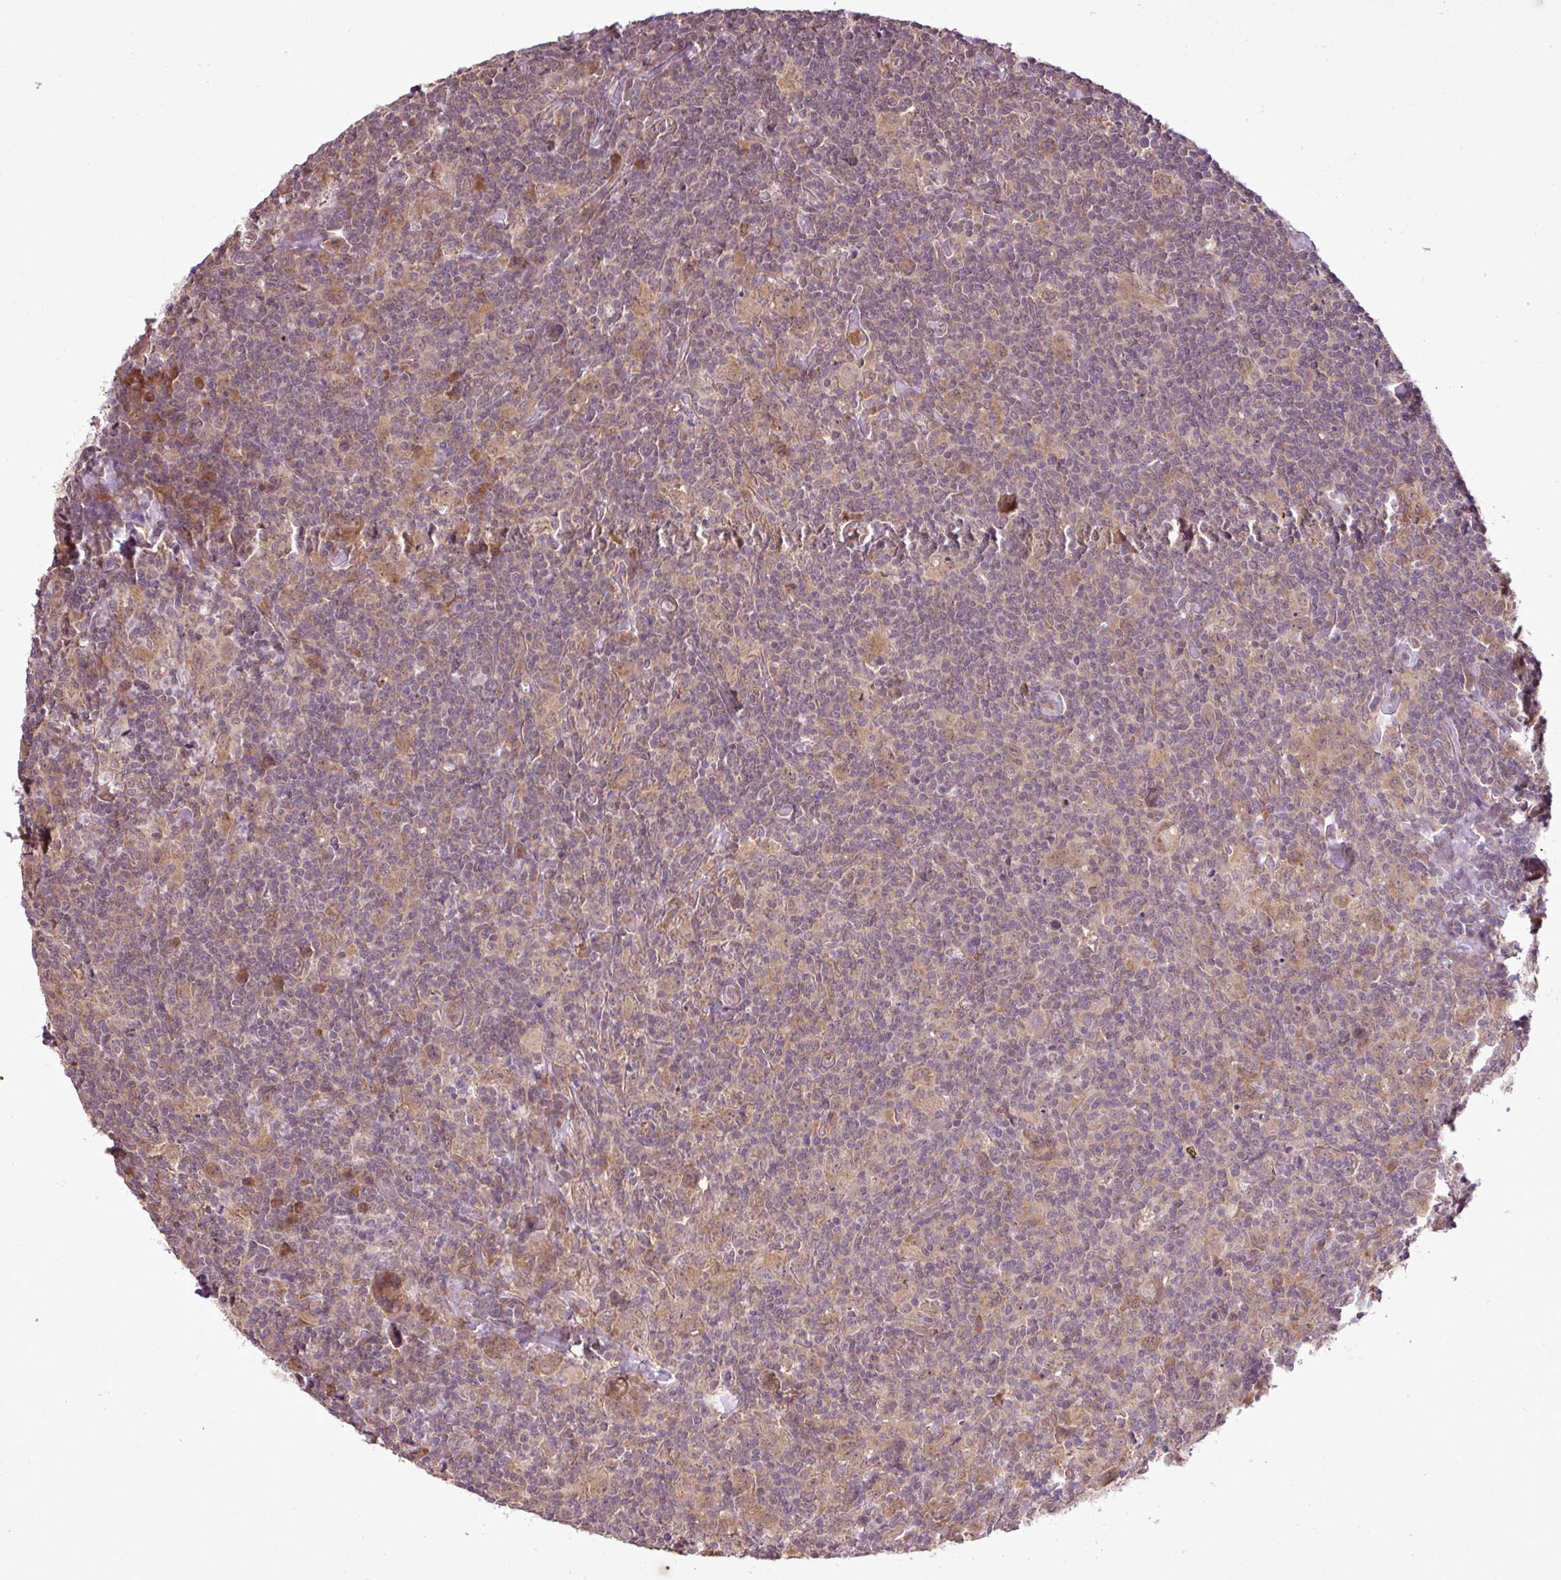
{"staining": {"intensity": "weak", "quantity": "25%-75%", "location": "cytoplasmic/membranous"}, "tissue": "lymphoma", "cell_type": "Tumor cells", "image_type": "cancer", "snomed": [{"axis": "morphology", "description": "Hodgkin's disease, NOS"}, {"axis": "topography", "description": "Lymph node"}], "caption": "This image exhibits lymphoma stained with IHC to label a protein in brown. The cytoplasmic/membranous of tumor cells show weak positivity for the protein. Nuclei are counter-stained blue.", "gene": "DNAAF4", "patient": {"sex": "female", "age": 18}}